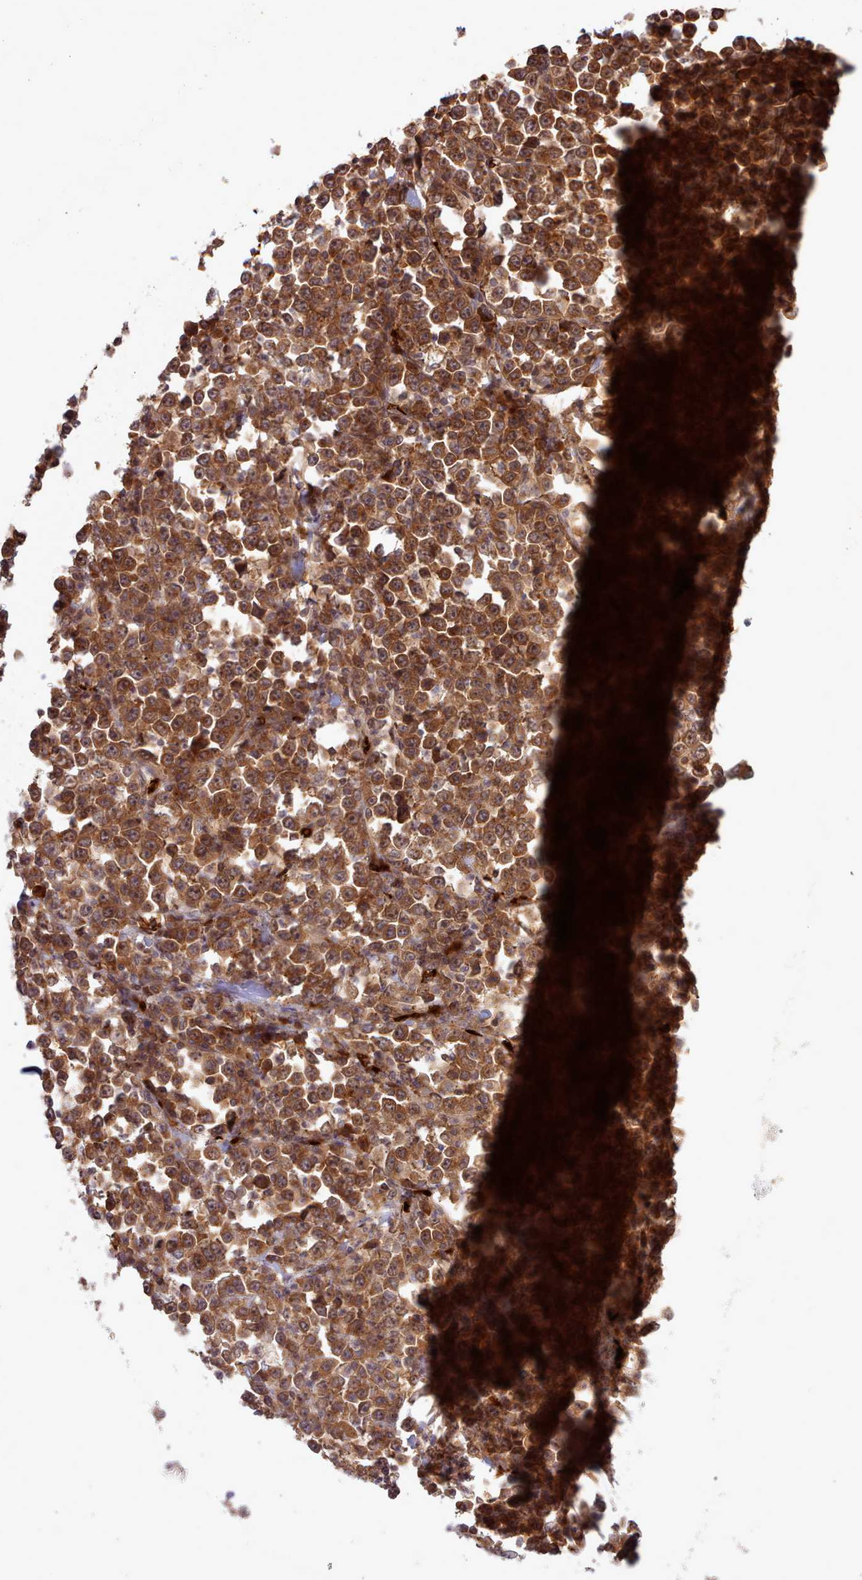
{"staining": {"intensity": "strong", "quantity": ">75%", "location": "cytoplasmic/membranous,nuclear"}, "tissue": "stomach cancer", "cell_type": "Tumor cells", "image_type": "cancer", "snomed": [{"axis": "morphology", "description": "Normal tissue, NOS"}, {"axis": "morphology", "description": "Adenocarcinoma, NOS"}, {"axis": "topography", "description": "Stomach, upper"}, {"axis": "topography", "description": "Stomach"}], "caption": "Protein staining of stomach cancer tissue demonstrates strong cytoplasmic/membranous and nuclear positivity in approximately >75% of tumor cells.", "gene": "UBE2G1", "patient": {"sex": "male", "age": 59}}